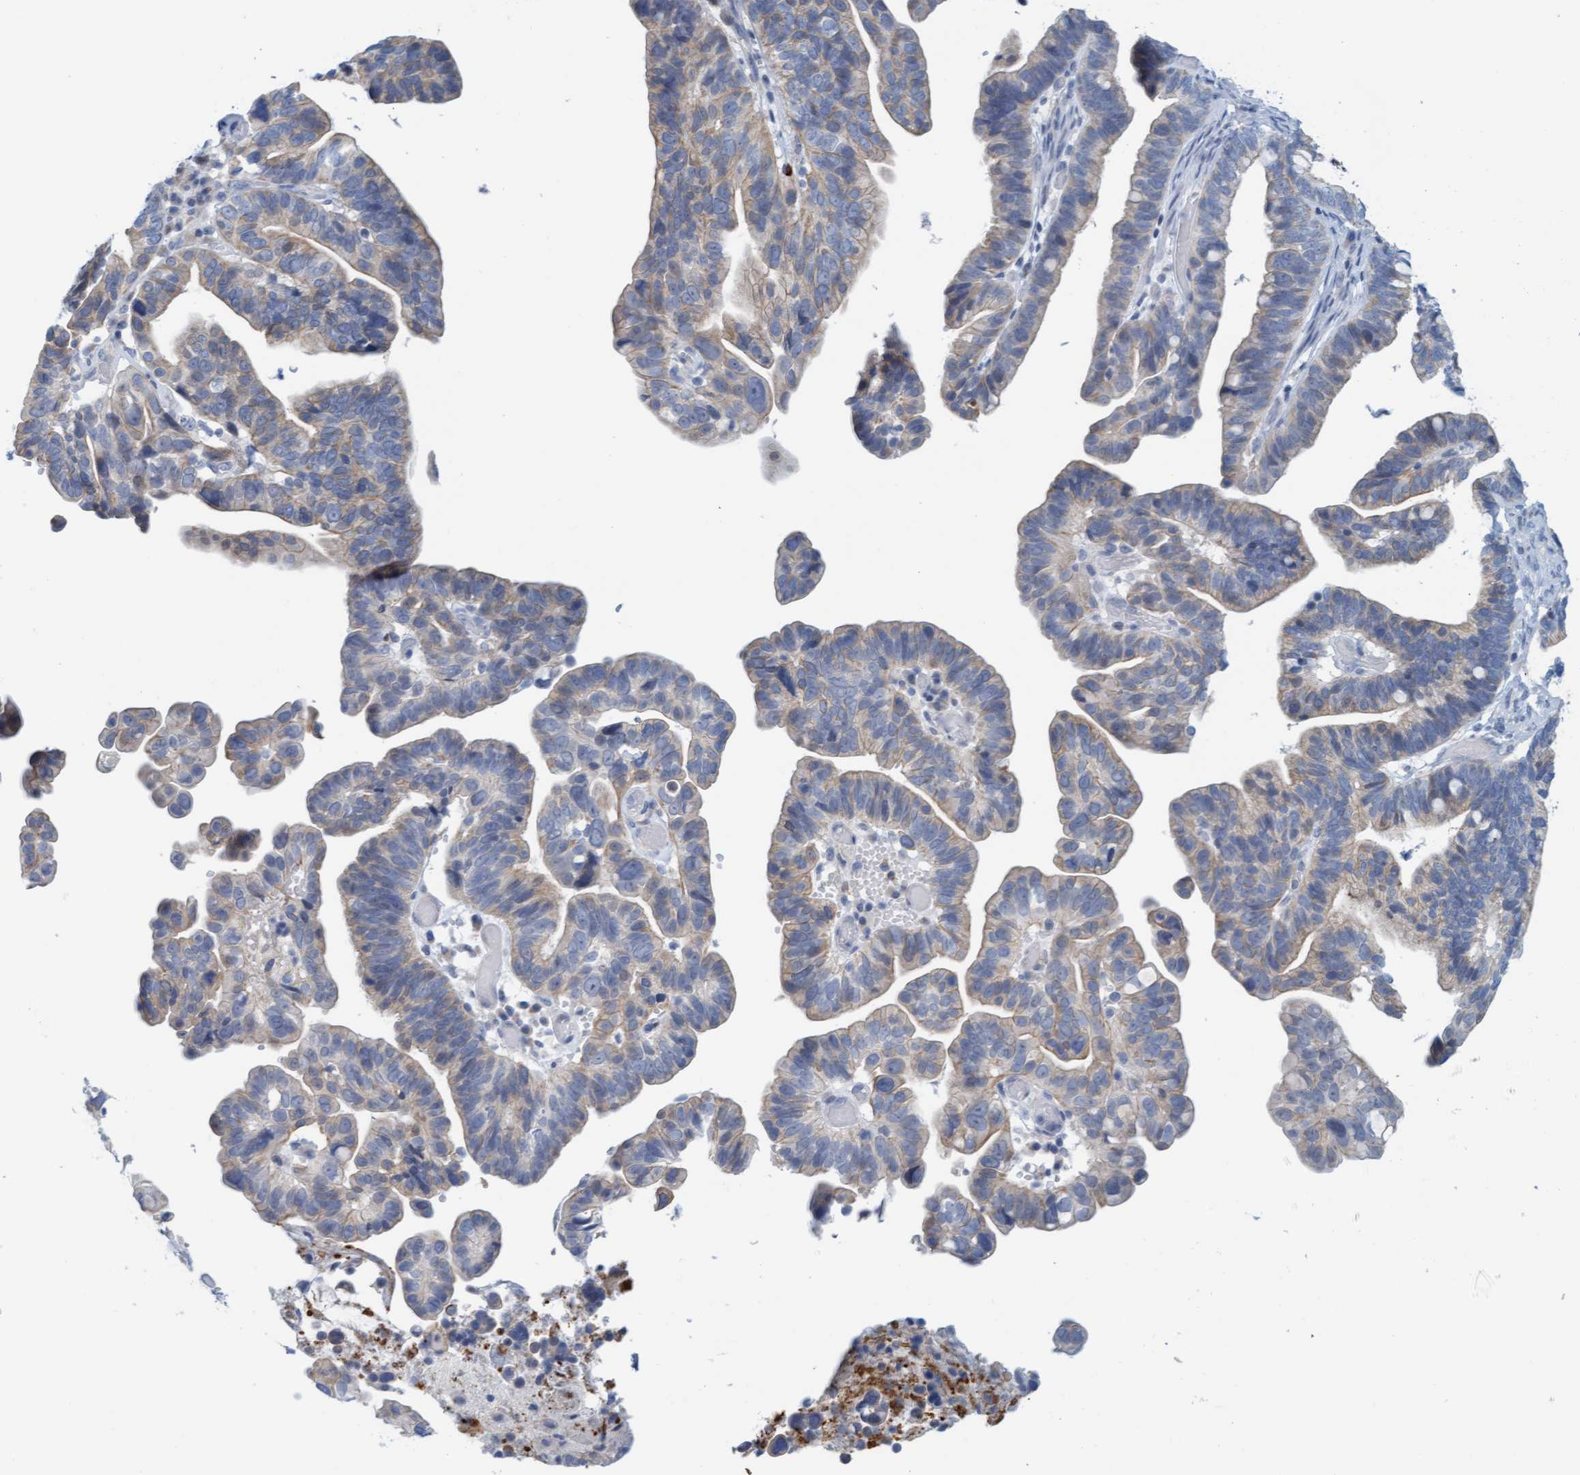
{"staining": {"intensity": "weak", "quantity": "<25%", "location": "cytoplasmic/membranous"}, "tissue": "ovarian cancer", "cell_type": "Tumor cells", "image_type": "cancer", "snomed": [{"axis": "morphology", "description": "Cystadenocarcinoma, serous, NOS"}, {"axis": "topography", "description": "Ovary"}], "caption": "IHC of ovarian cancer (serous cystadenocarcinoma) reveals no positivity in tumor cells. (Brightfield microscopy of DAB IHC at high magnification).", "gene": "CPA3", "patient": {"sex": "female", "age": 56}}